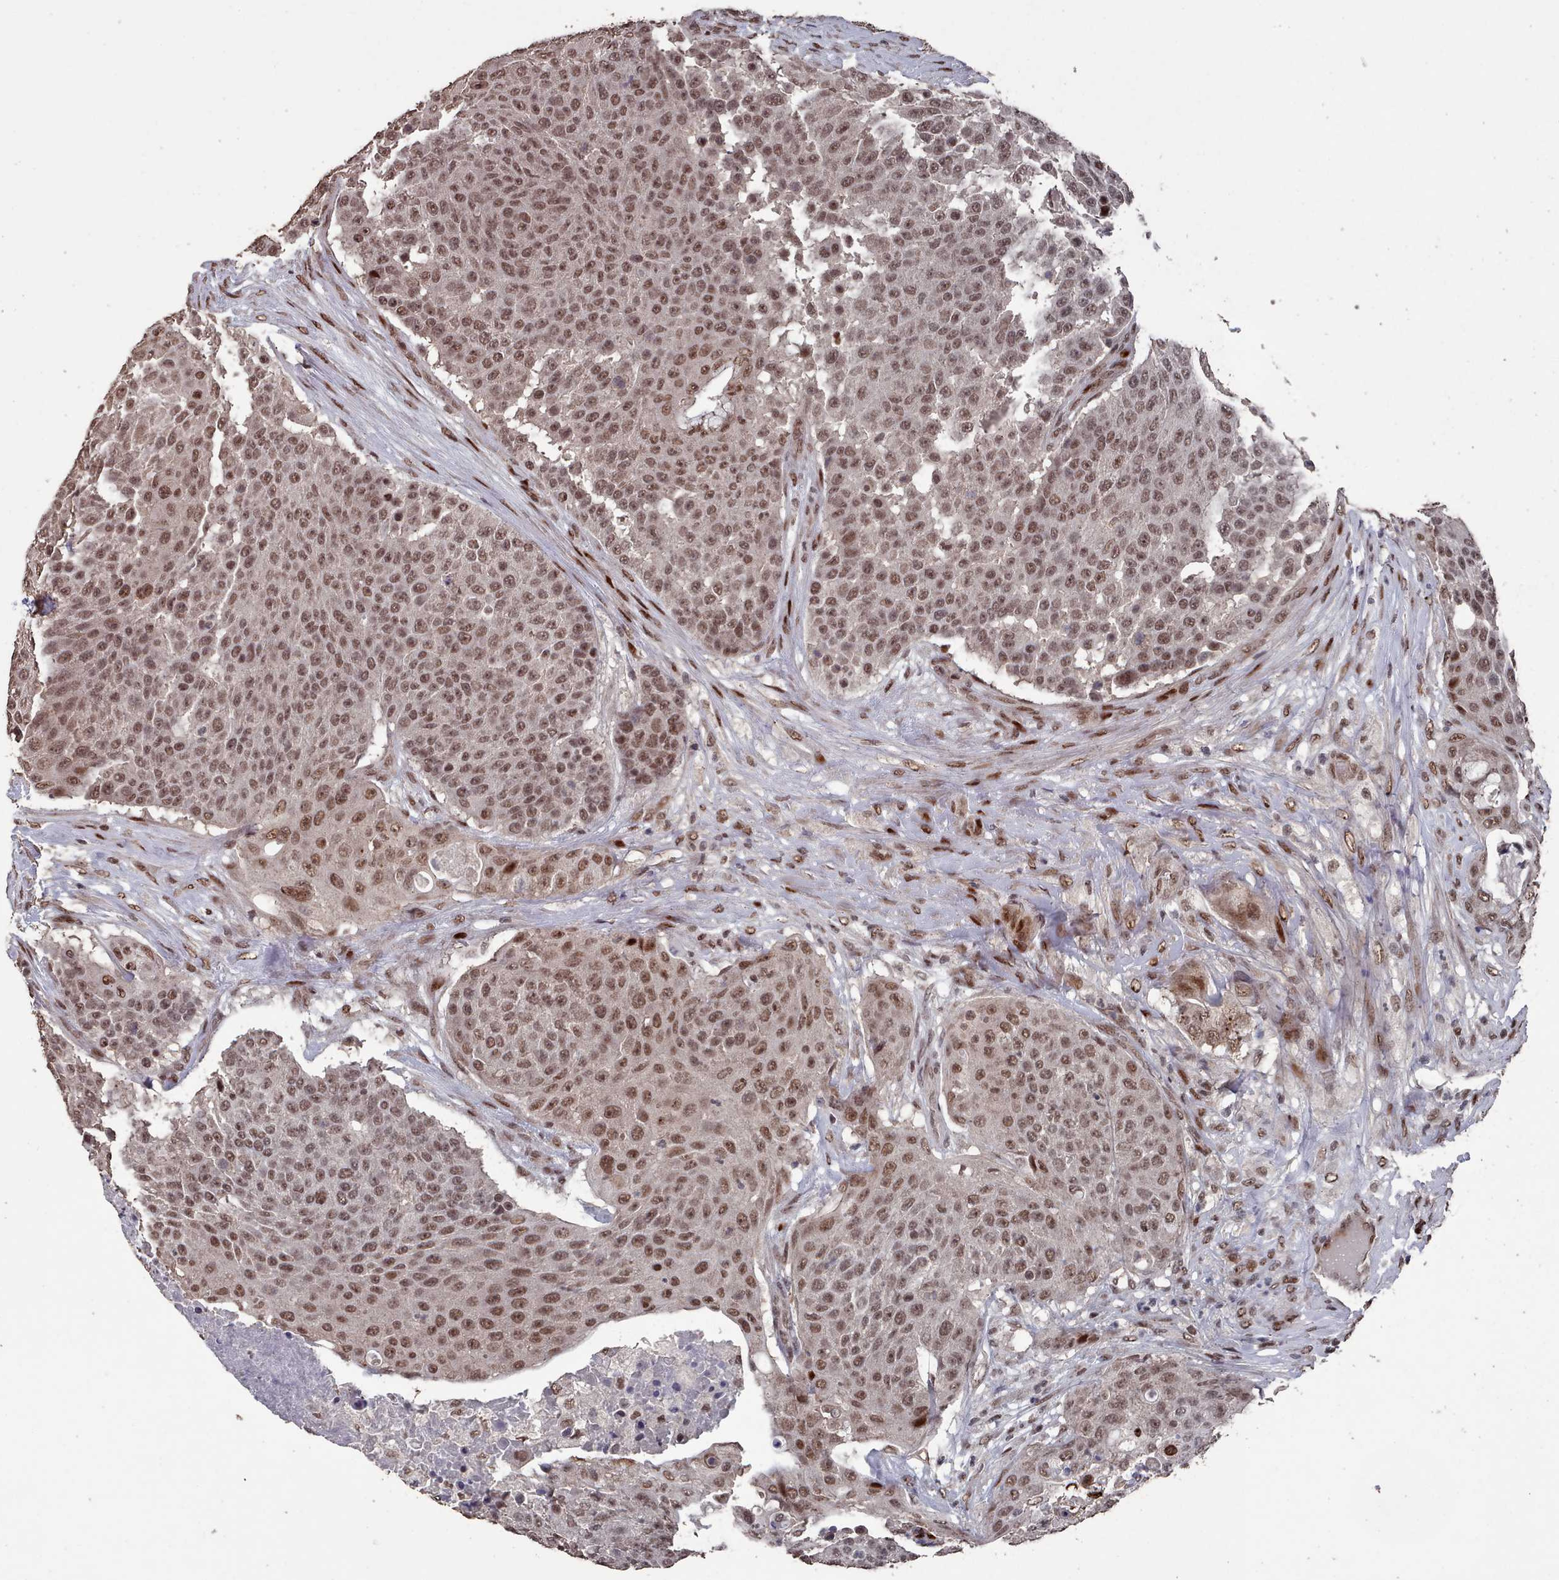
{"staining": {"intensity": "moderate", "quantity": ">75%", "location": "nuclear"}, "tissue": "urothelial cancer", "cell_type": "Tumor cells", "image_type": "cancer", "snomed": [{"axis": "morphology", "description": "Urothelial carcinoma, High grade"}, {"axis": "topography", "description": "Urinary bladder"}], "caption": "High-grade urothelial carcinoma stained for a protein shows moderate nuclear positivity in tumor cells. (Stains: DAB in brown, nuclei in blue, Microscopy: brightfield microscopy at high magnification).", "gene": "PNRC2", "patient": {"sex": "female", "age": 63}}